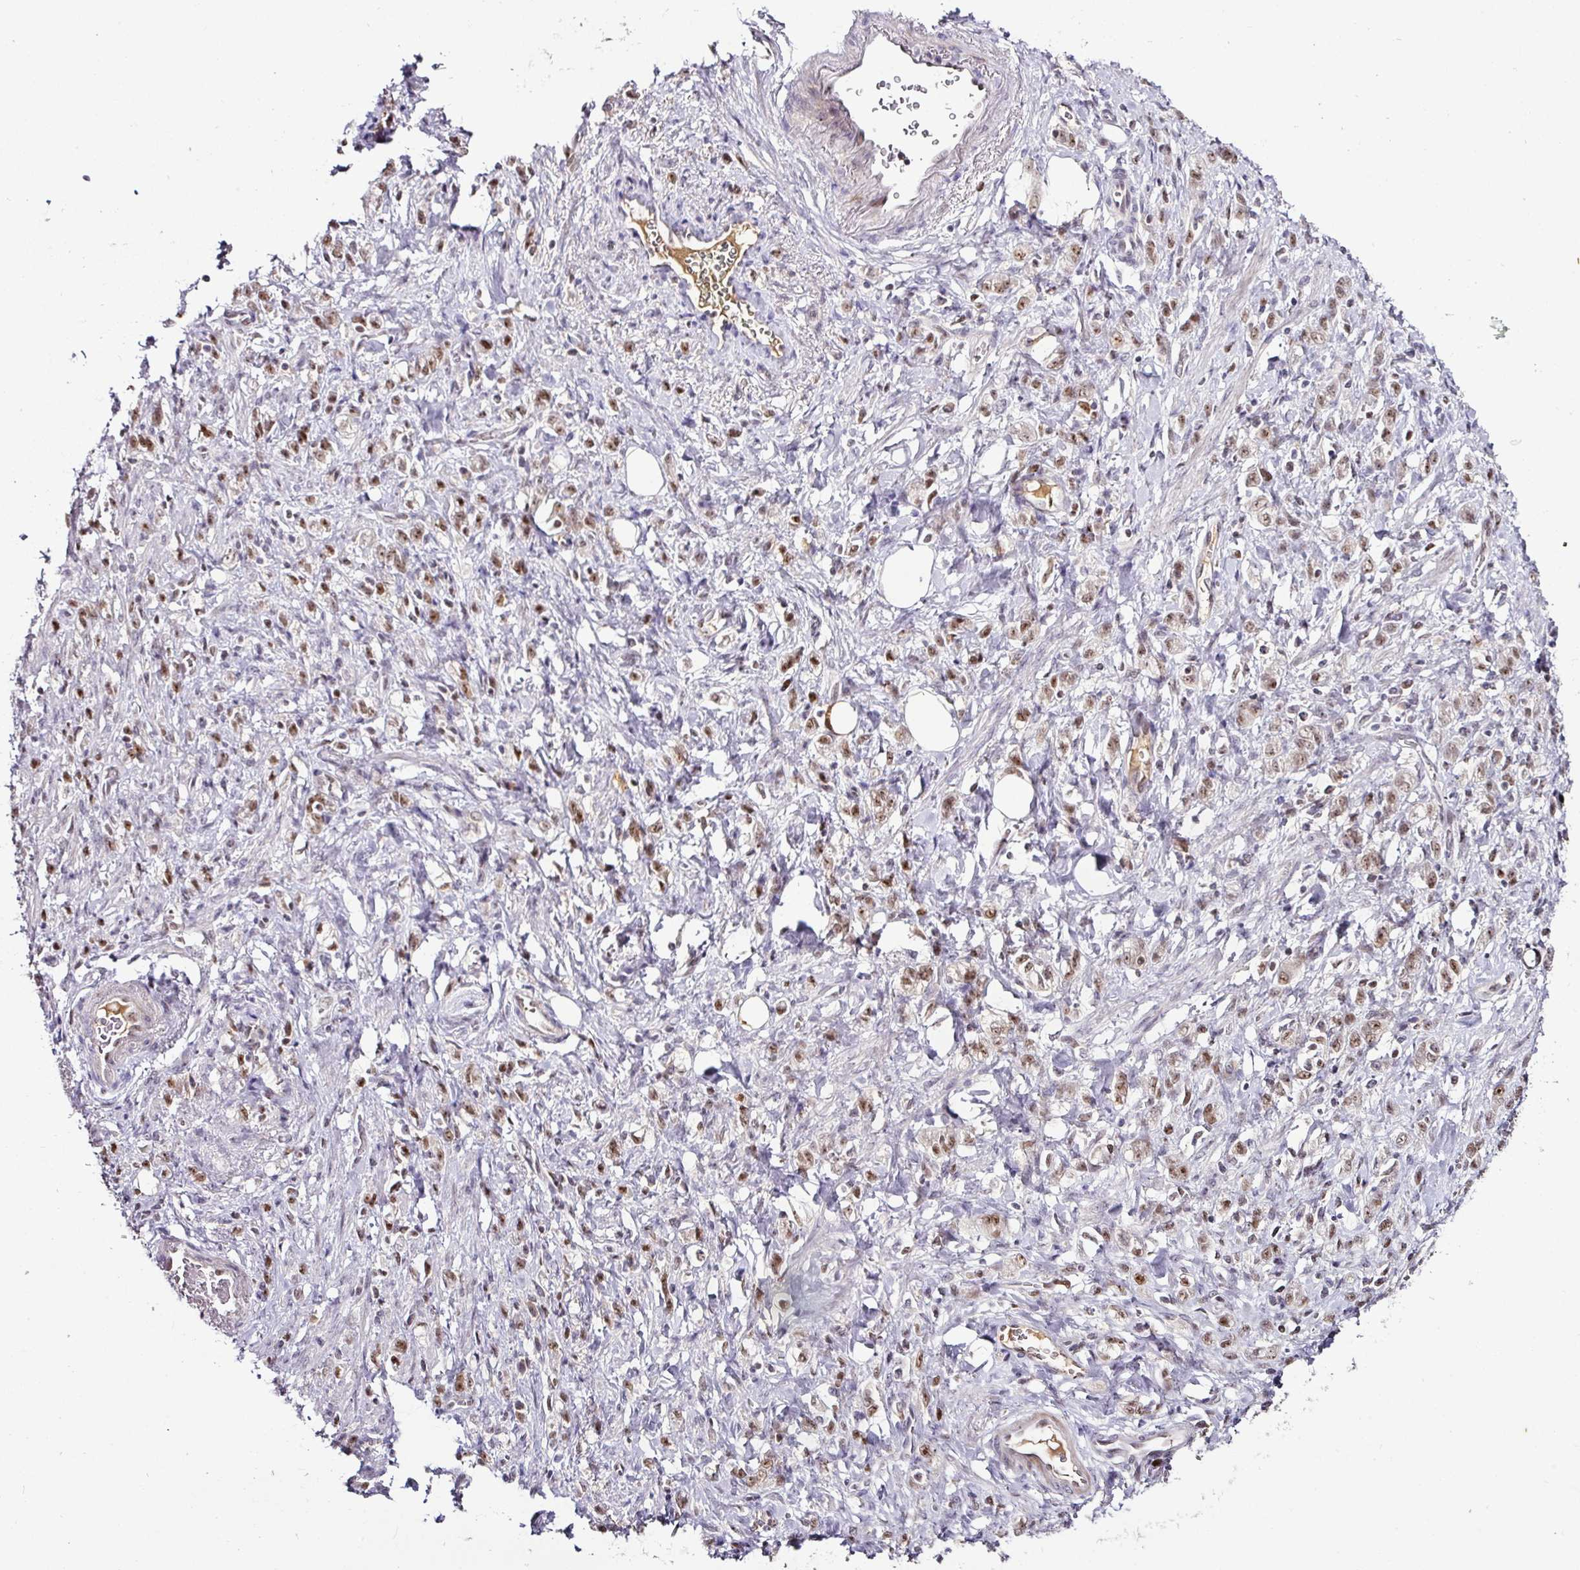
{"staining": {"intensity": "moderate", "quantity": ">75%", "location": "nuclear"}, "tissue": "stomach cancer", "cell_type": "Tumor cells", "image_type": "cancer", "snomed": [{"axis": "morphology", "description": "Adenocarcinoma, NOS"}, {"axis": "topography", "description": "Stomach"}], "caption": "Tumor cells exhibit moderate nuclear staining in approximately >75% of cells in stomach cancer.", "gene": "KLF16", "patient": {"sex": "male", "age": 77}}